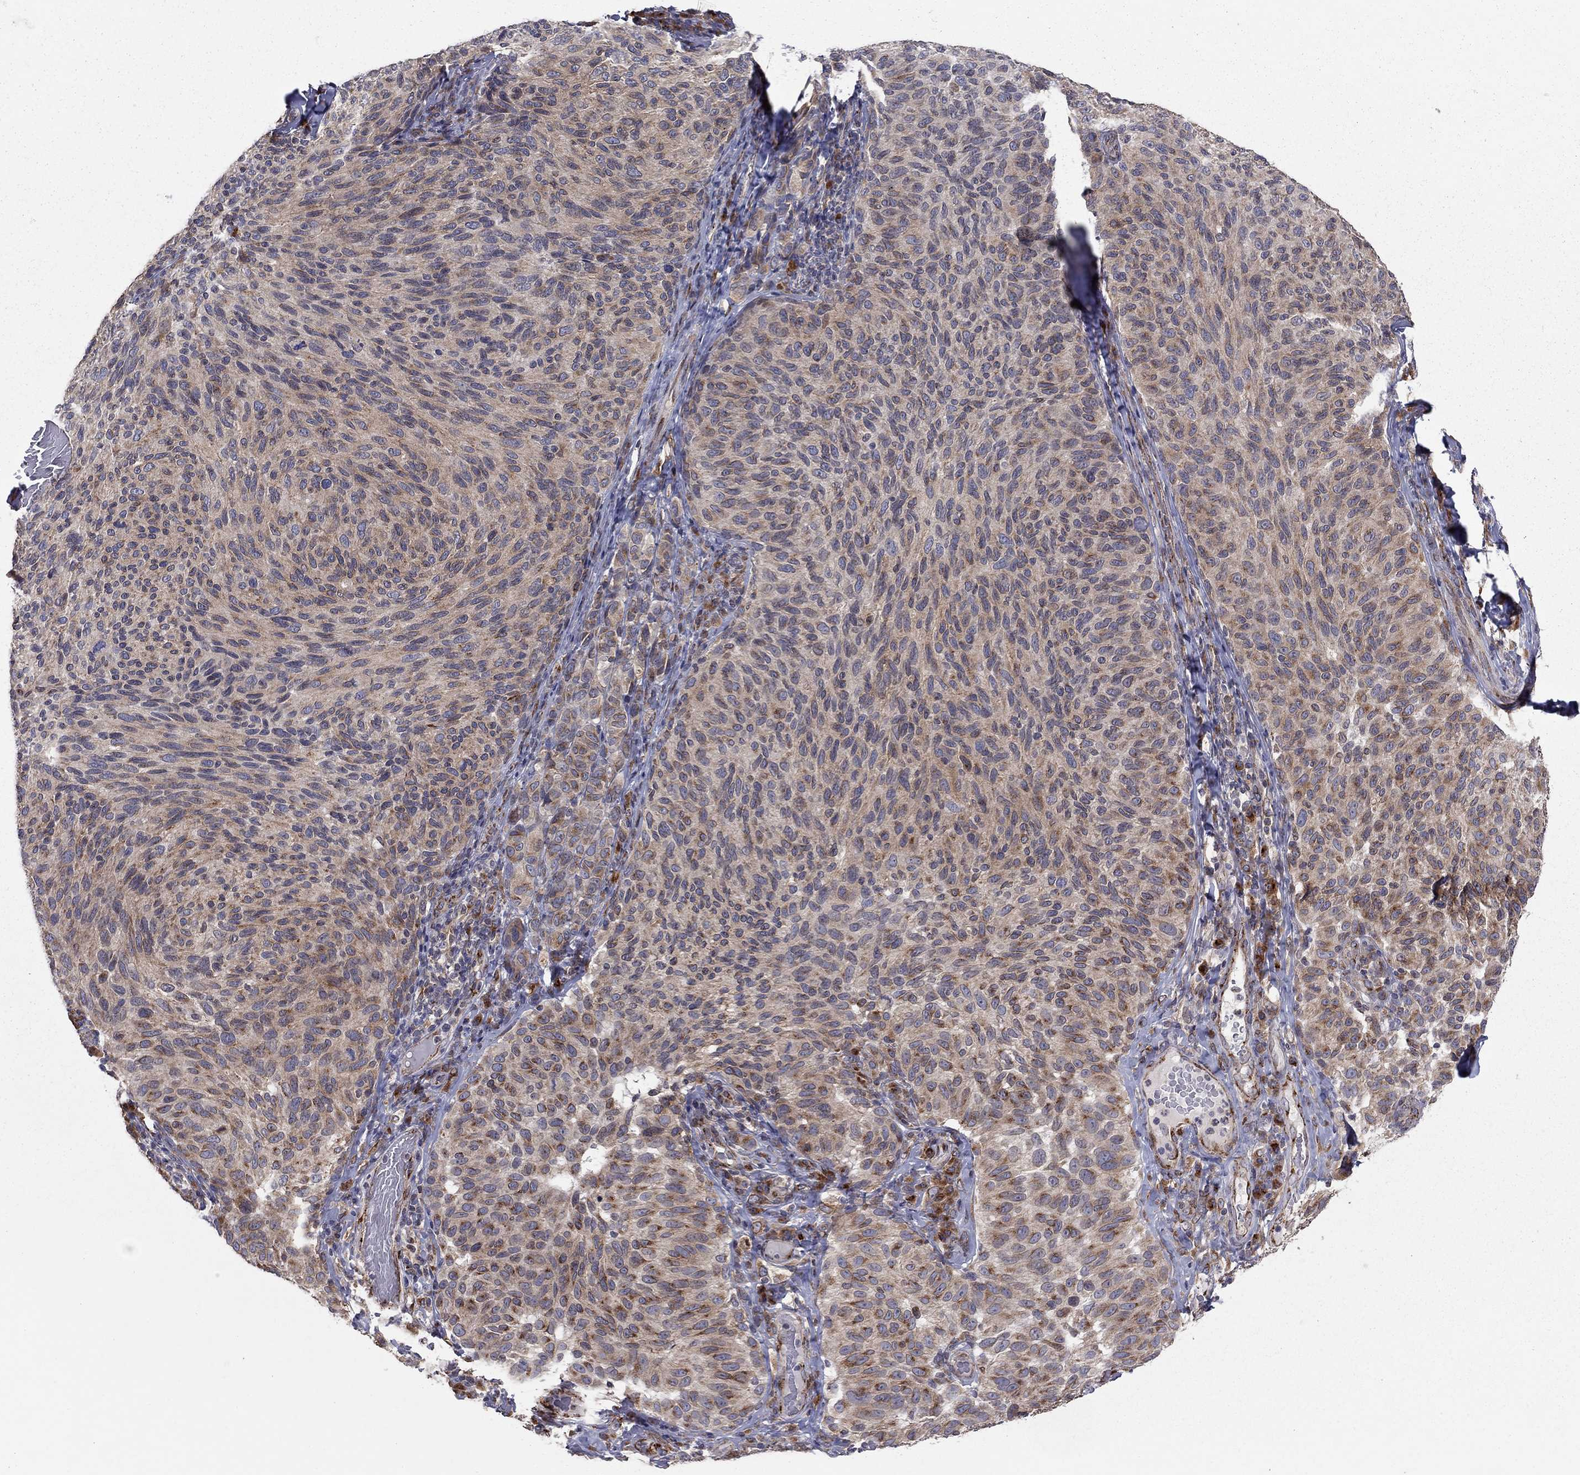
{"staining": {"intensity": "weak", "quantity": "<25%", "location": "cytoplasmic/membranous"}, "tissue": "melanoma", "cell_type": "Tumor cells", "image_type": "cancer", "snomed": [{"axis": "morphology", "description": "Malignant melanoma, NOS"}, {"axis": "topography", "description": "Skin"}], "caption": "Immunohistochemistry photomicrograph of neoplastic tissue: human malignant melanoma stained with DAB (3,3'-diaminobenzidine) shows no significant protein staining in tumor cells.", "gene": "YIF1A", "patient": {"sex": "female", "age": 73}}